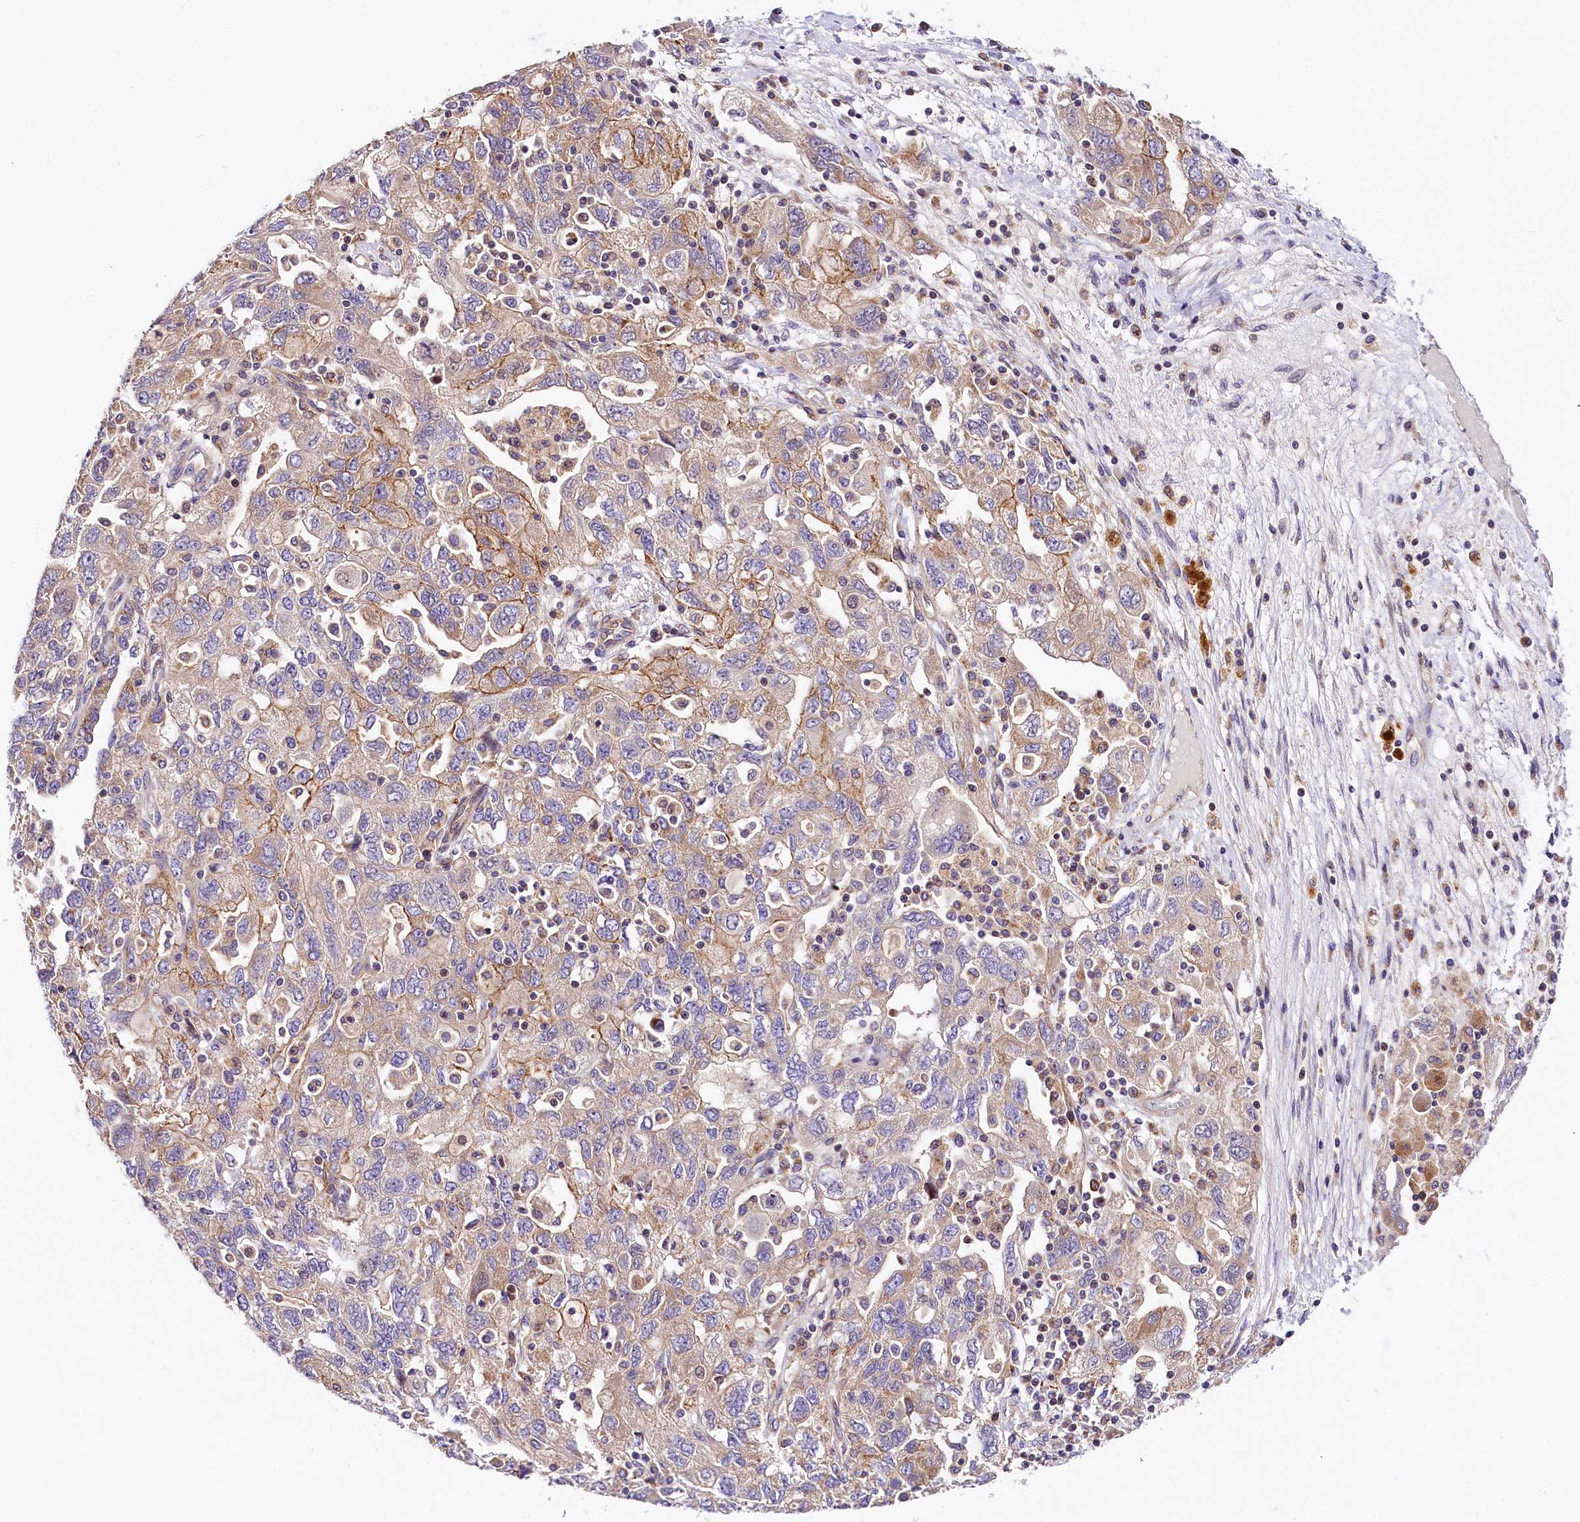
{"staining": {"intensity": "weak", "quantity": "<25%", "location": "cytoplasmic/membranous"}, "tissue": "ovarian cancer", "cell_type": "Tumor cells", "image_type": "cancer", "snomed": [{"axis": "morphology", "description": "Carcinoma, NOS"}, {"axis": "morphology", "description": "Cystadenocarcinoma, serous, NOS"}, {"axis": "topography", "description": "Ovary"}], "caption": "IHC of human ovarian carcinoma demonstrates no staining in tumor cells.", "gene": "ARMC6", "patient": {"sex": "female", "age": 69}}